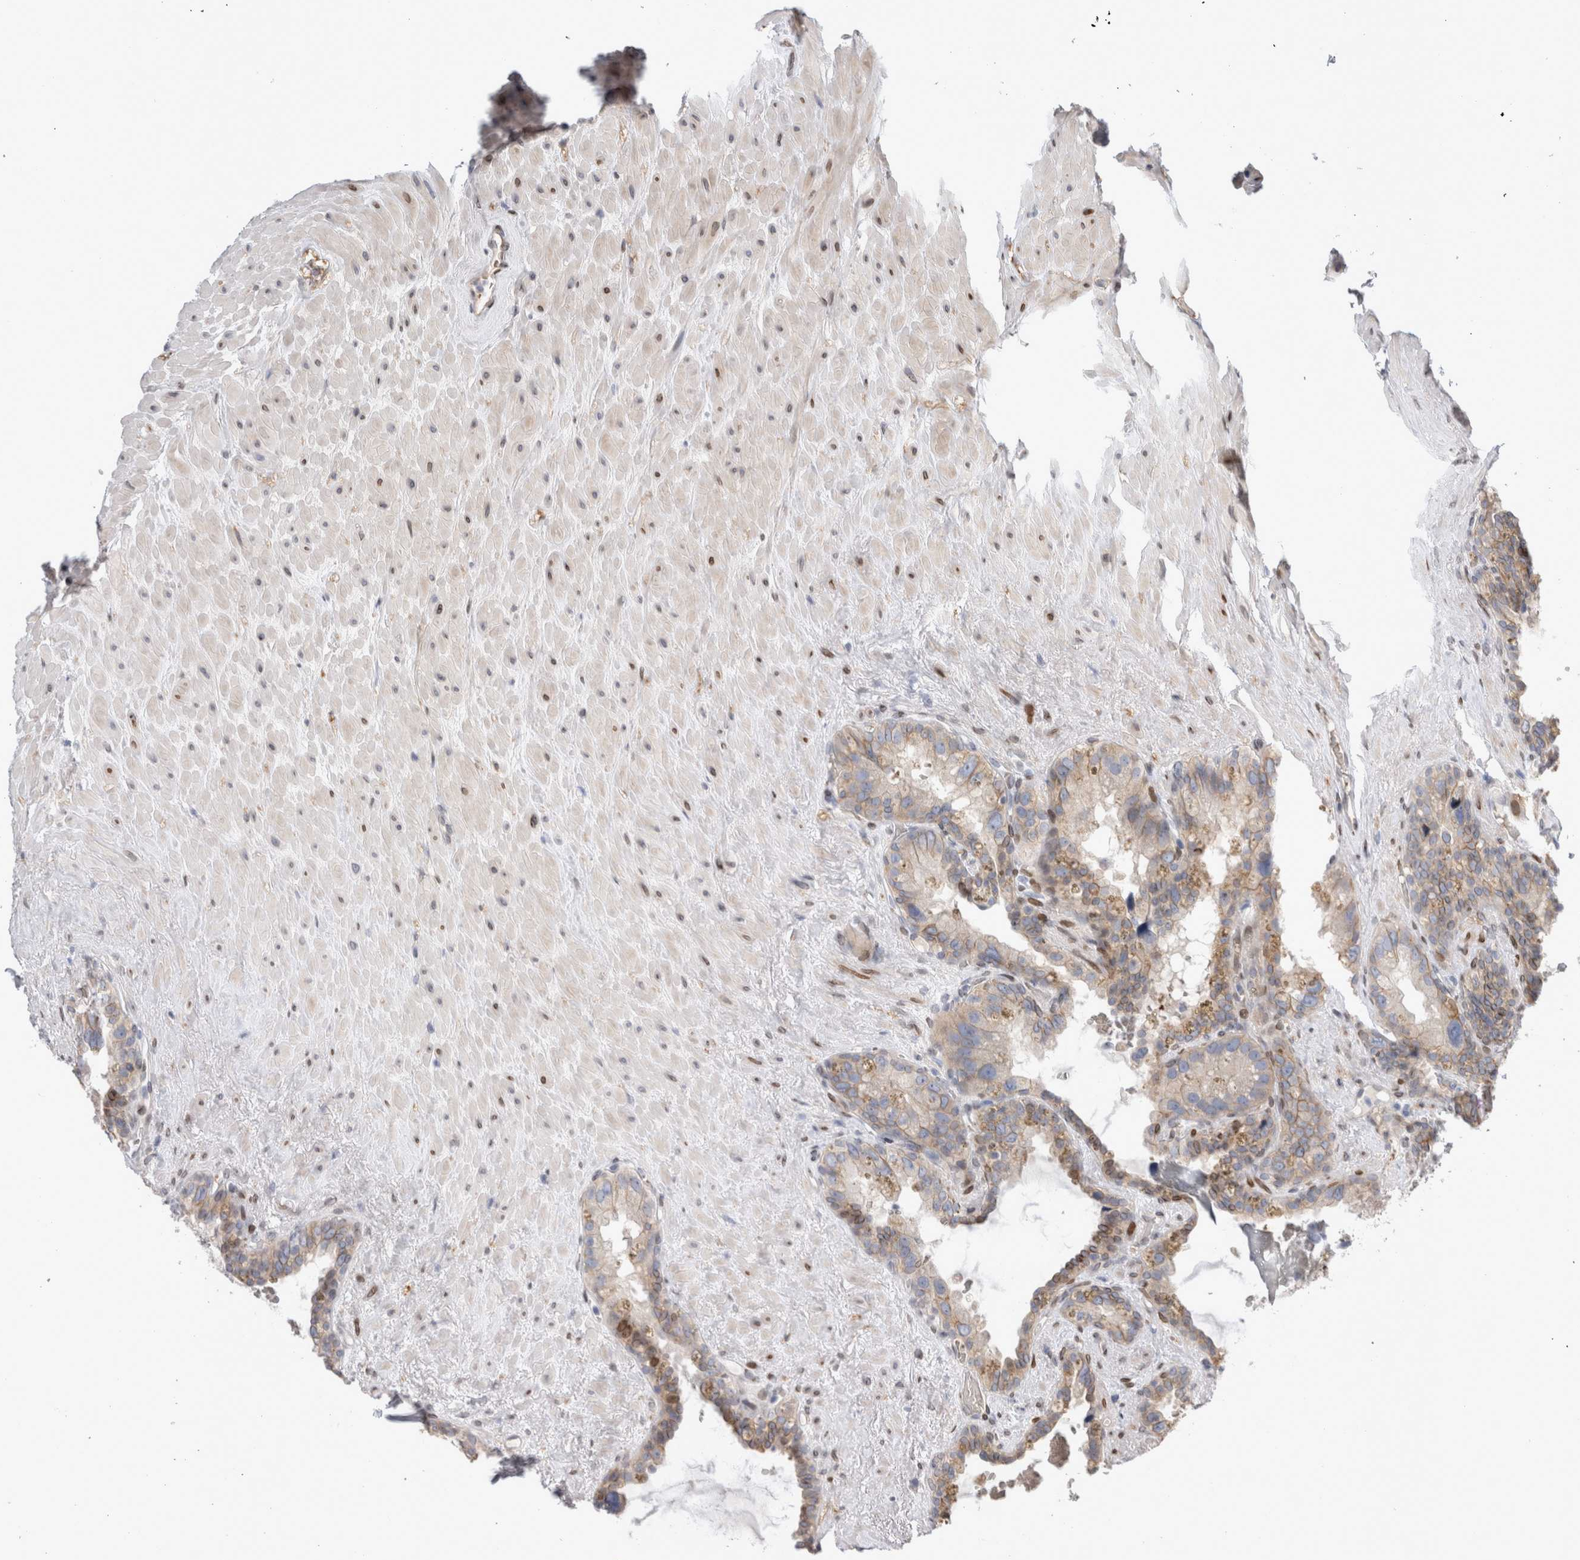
{"staining": {"intensity": "moderate", "quantity": "<25%", "location": "cytoplasmic/membranous,nuclear"}, "tissue": "seminal vesicle", "cell_type": "Glandular cells", "image_type": "normal", "snomed": [{"axis": "morphology", "description": "Normal tissue, NOS"}, {"axis": "topography", "description": "Seminal veicle"}], "caption": "Protein expression analysis of unremarkable human seminal vesicle reveals moderate cytoplasmic/membranous,nuclear staining in about <25% of glandular cells. Using DAB (brown) and hematoxylin (blue) stains, captured at high magnification using brightfield microscopy.", "gene": "DMTN", "patient": {"sex": "male", "age": 80}}